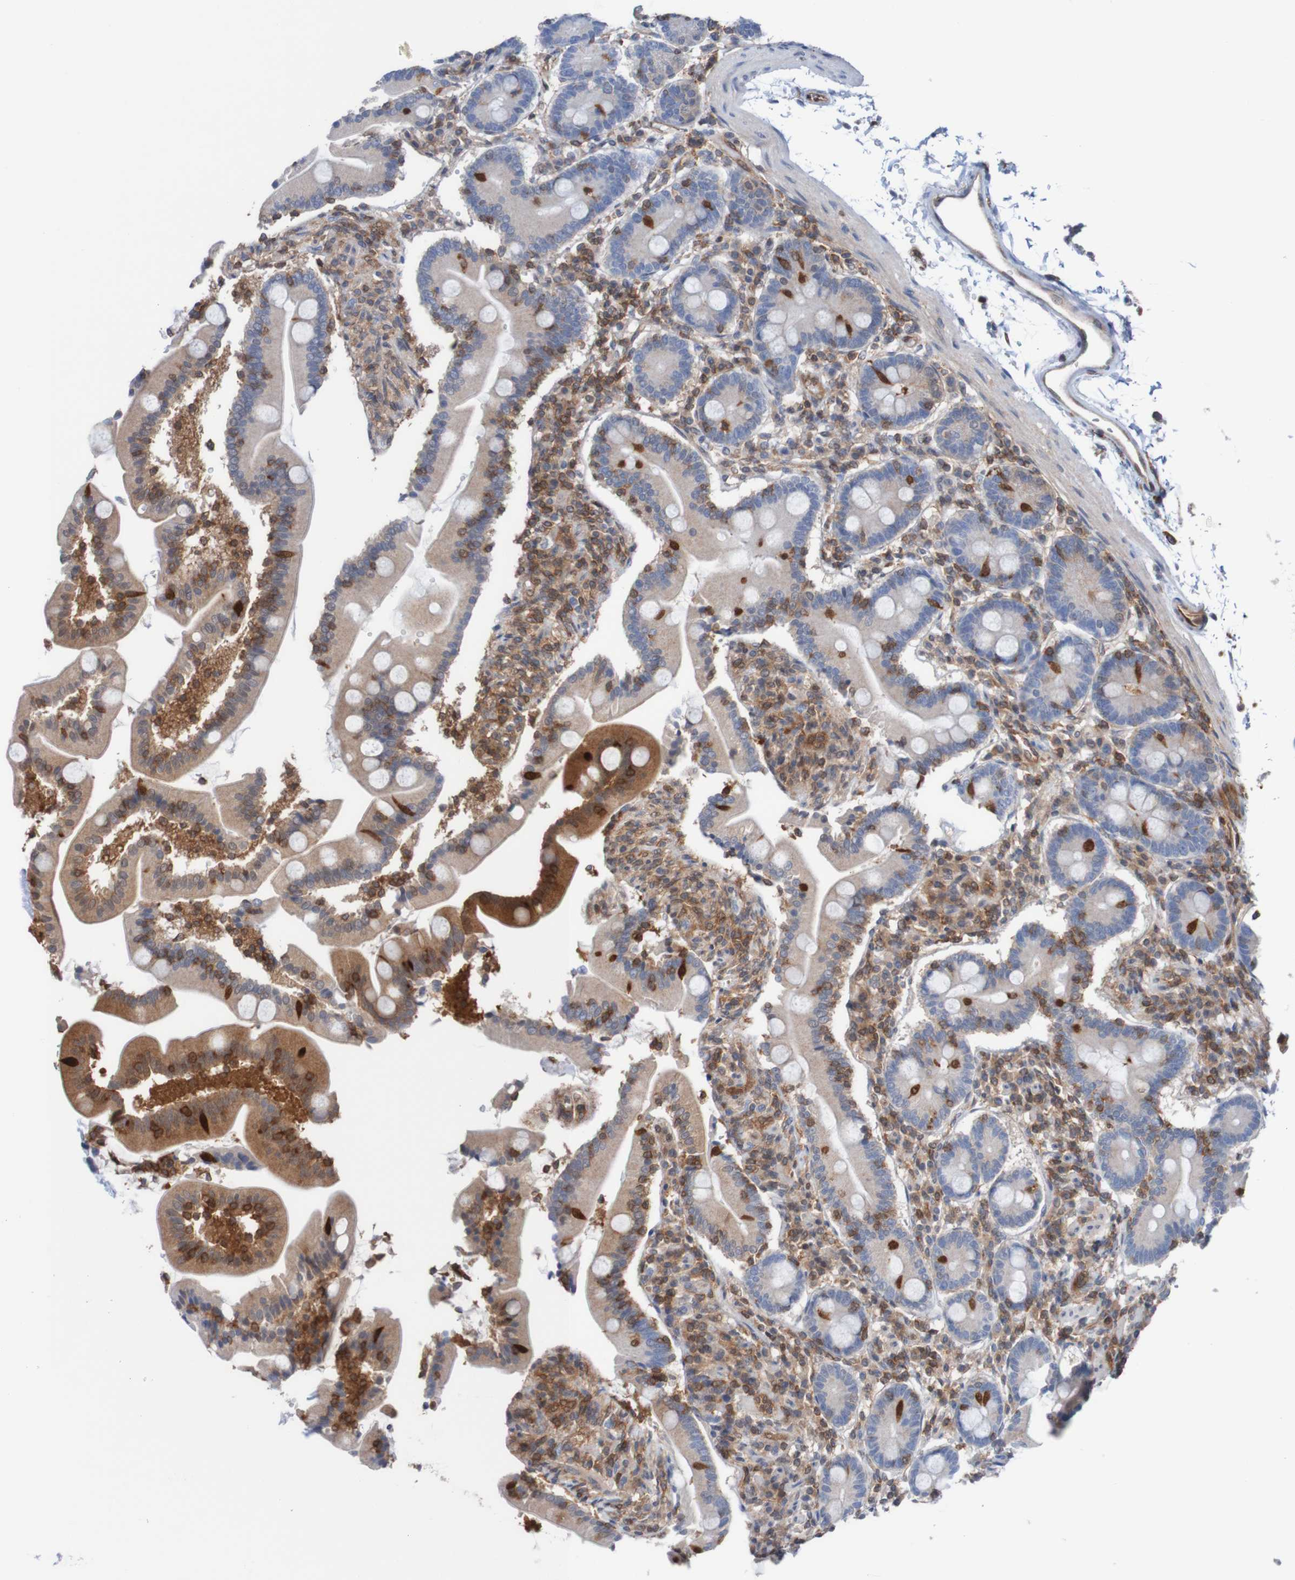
{"staining": {"intensity": "strong", "quantity": "25%-75%", "location": "cytoplasmic/membranous,nuclear"}, "tissue": "duodenum", "cell_type": "Glandular cells", "image_type": "normal", "snomed": [{"axis": "morphology", "description": "Normal tissue, NOS"}, {"axis": "topography", "description": "Duodenum"}], "caption": "This image exhibits benign duodenum stained with immunohistochemistry to label a protein in brown. The cytoplasmic/membranous,nuclear of glandular cells show strong positivity for the protein. Nuclei are counter-stained blue.", "gene": "RIGI", "patient": {"sex": "male", "age": 54}}